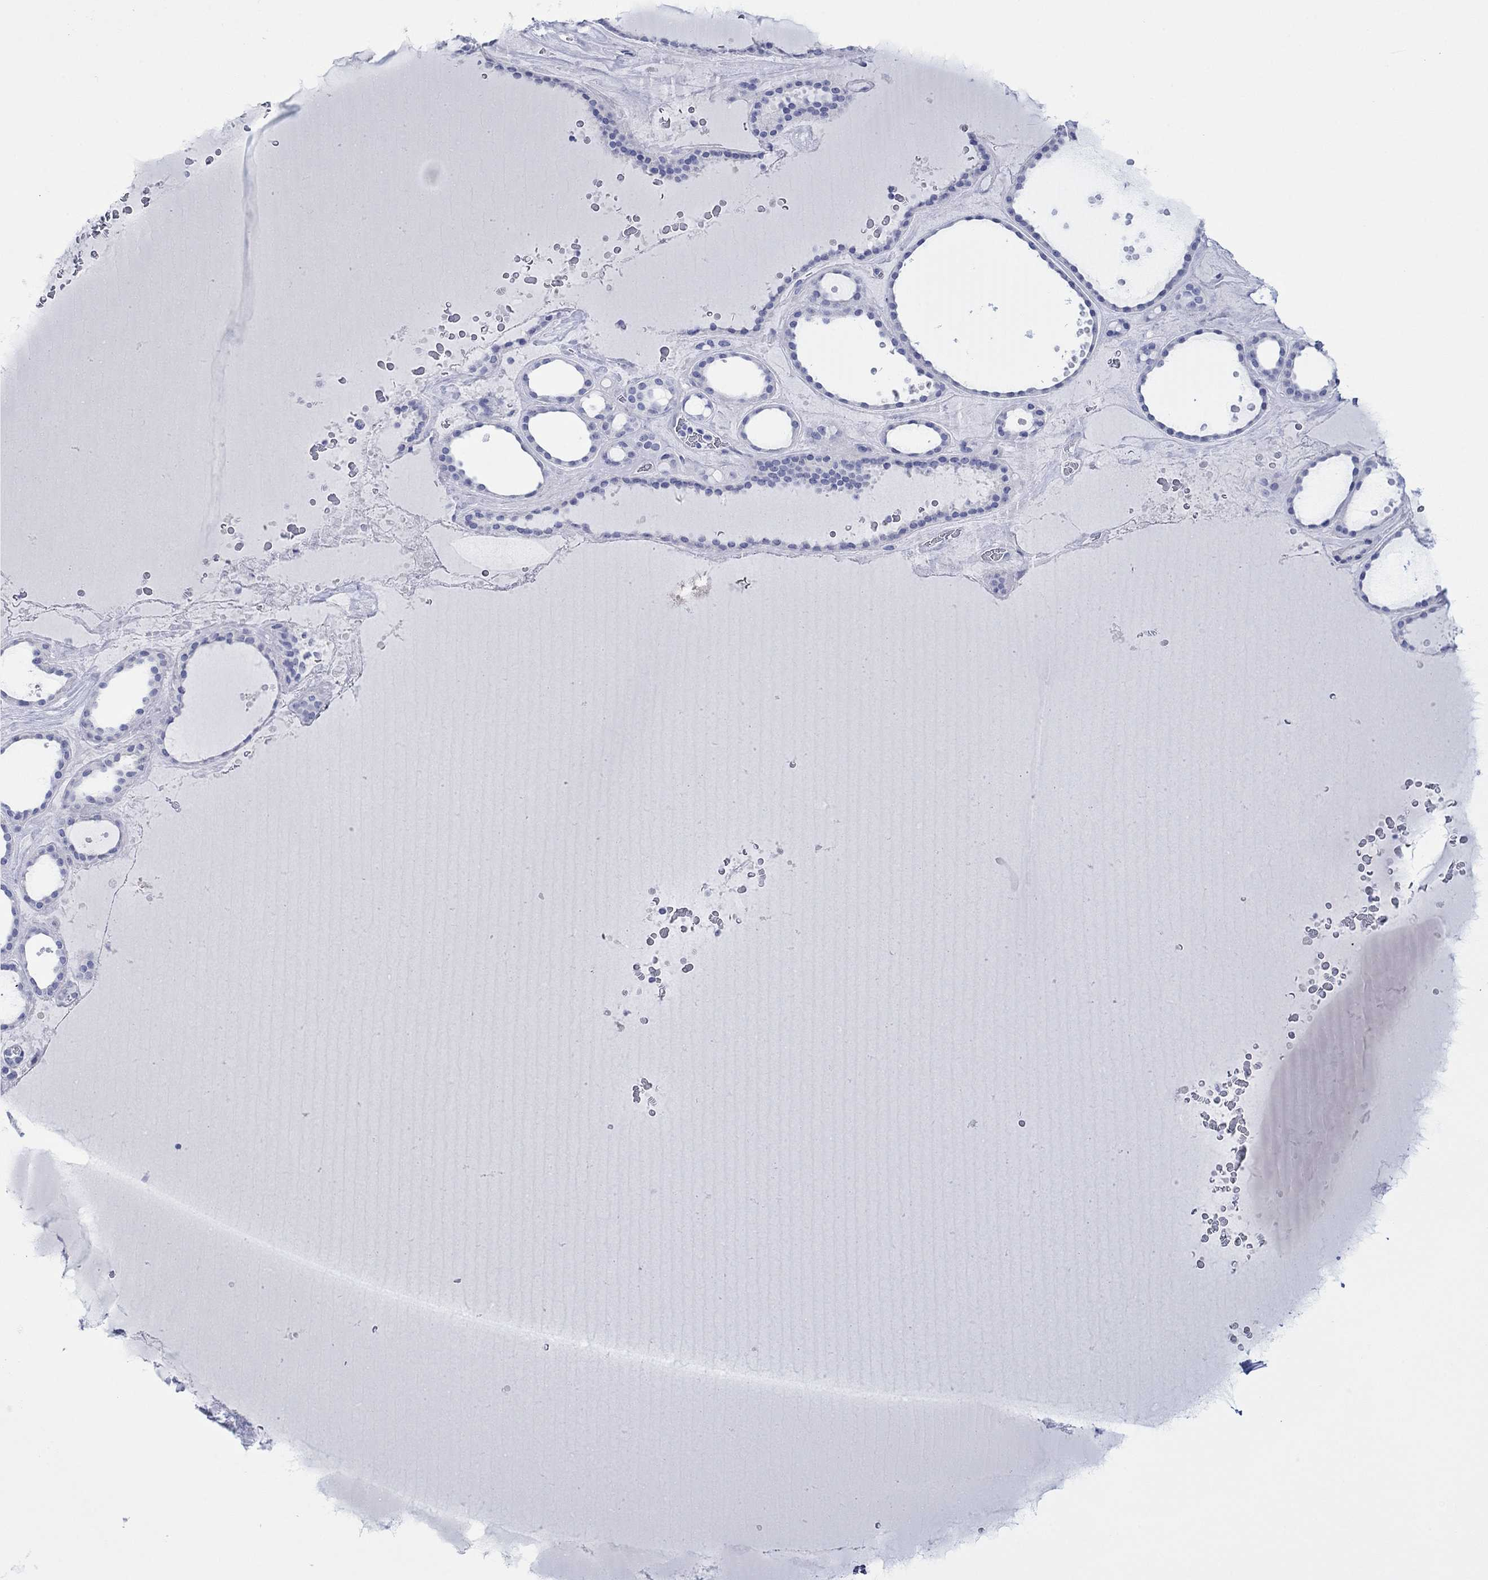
{"staining": {"intensity": "negative", "quantity": "none", "location": "none"}, "tissue": "thyroid gland", "cell_type": "Glandular cells", "image_type": "normal", "snomed": [{"axis": "morphology", "description": "Normal tissue, NOS"}, {"axis": "topography", "description": "Thyroid gland"}], "caption": "DAB (3,3'-diaminobenzidine) immunohistochemical staining of normal human thyroid gland reveals no significant positivity in glandular cells.", "gene": "MLANA", "patient": {"sex": "male", "age": 63}}